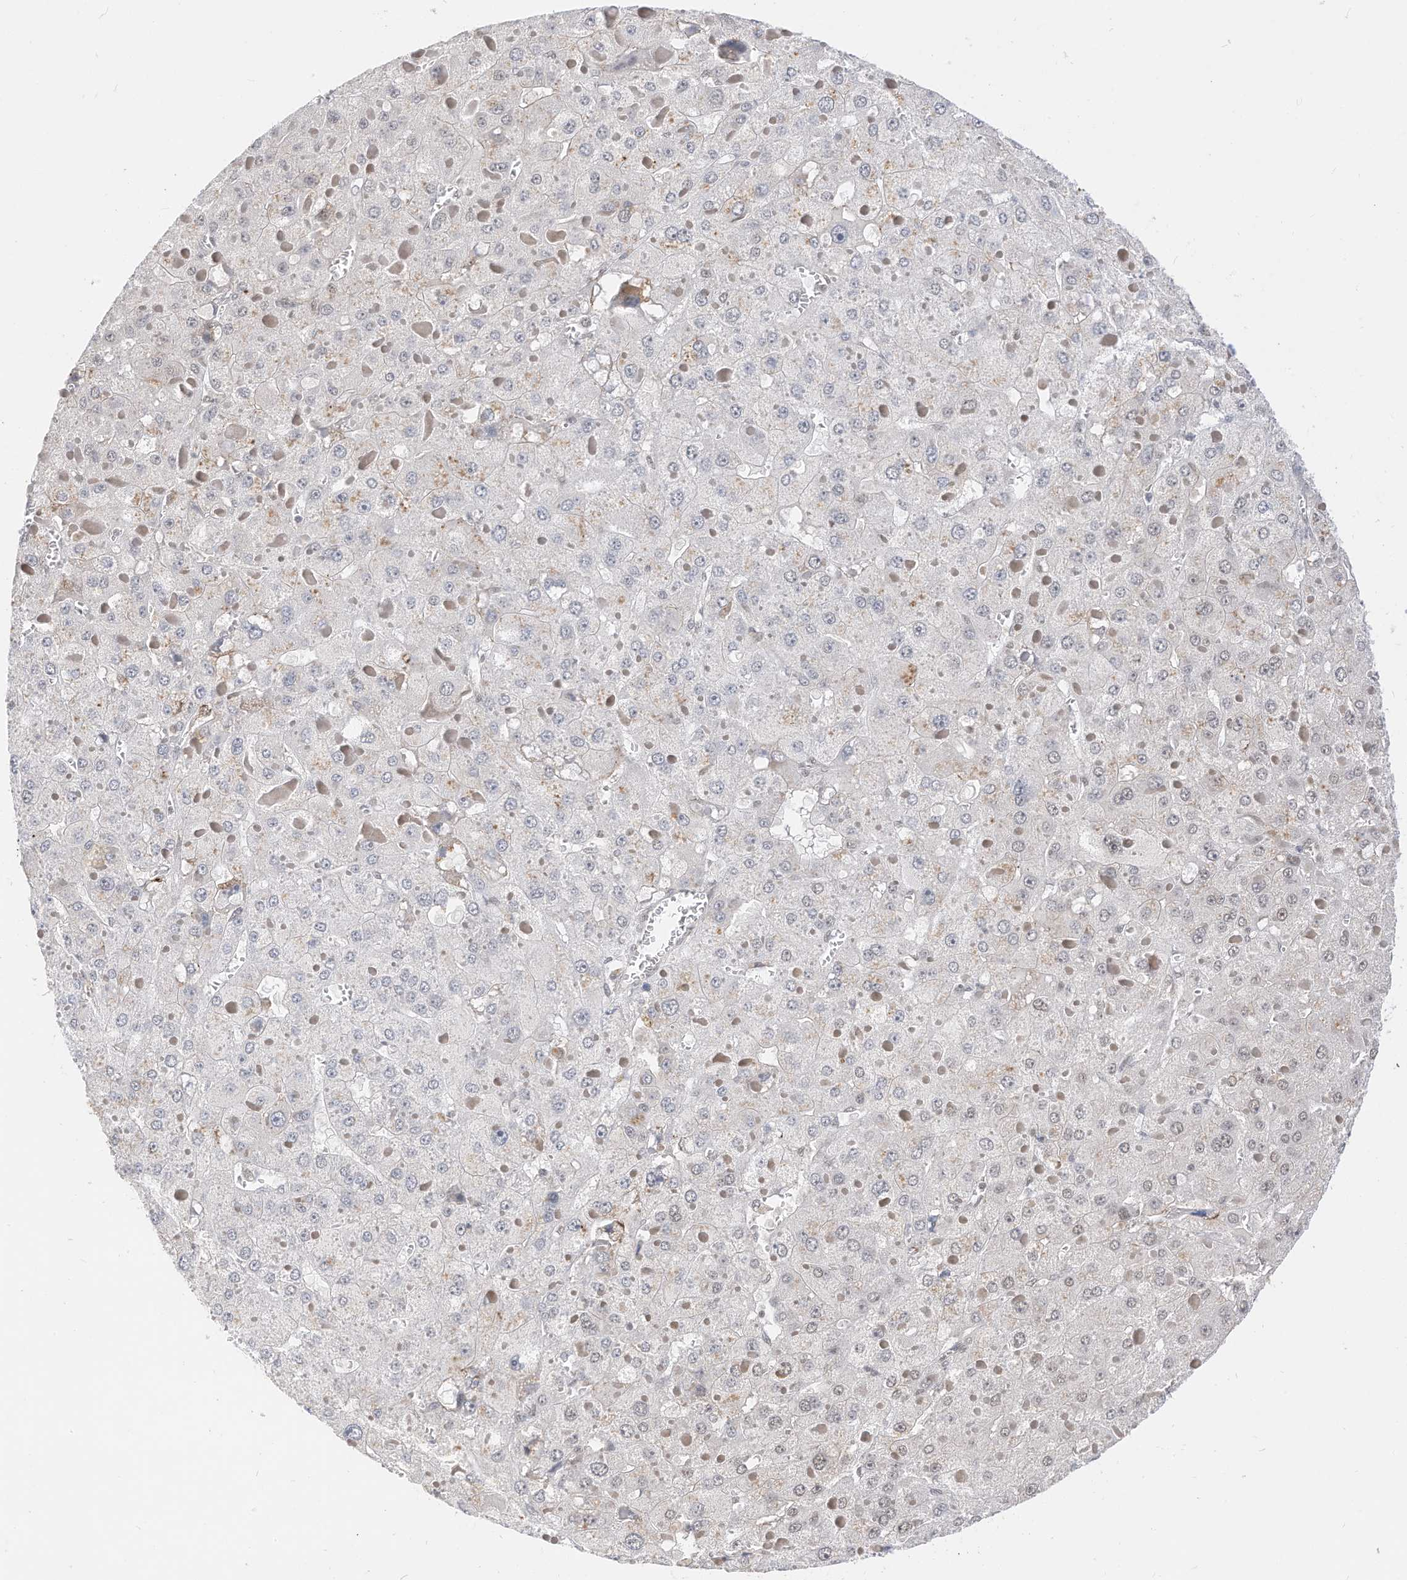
{"staining": {"intensity": "negative", "quantity": "none", "location": "none"}, "tissue": "liver cancer", "cell_type": "Tumor cells", "image_type": "cancer", "snomed": [{"axis": "morphology", "description": "Carcinoma, Hepatocellular, NOS"}, {"axis": "topography", "description": "Liver"}], "caption": "Immunohistochemistry (IHC) of human liver hepatocellular carcinoma reveals no positivity in tumor cells.", "gene": "OGT", "patient": {"sex": "female", "age": 73}}